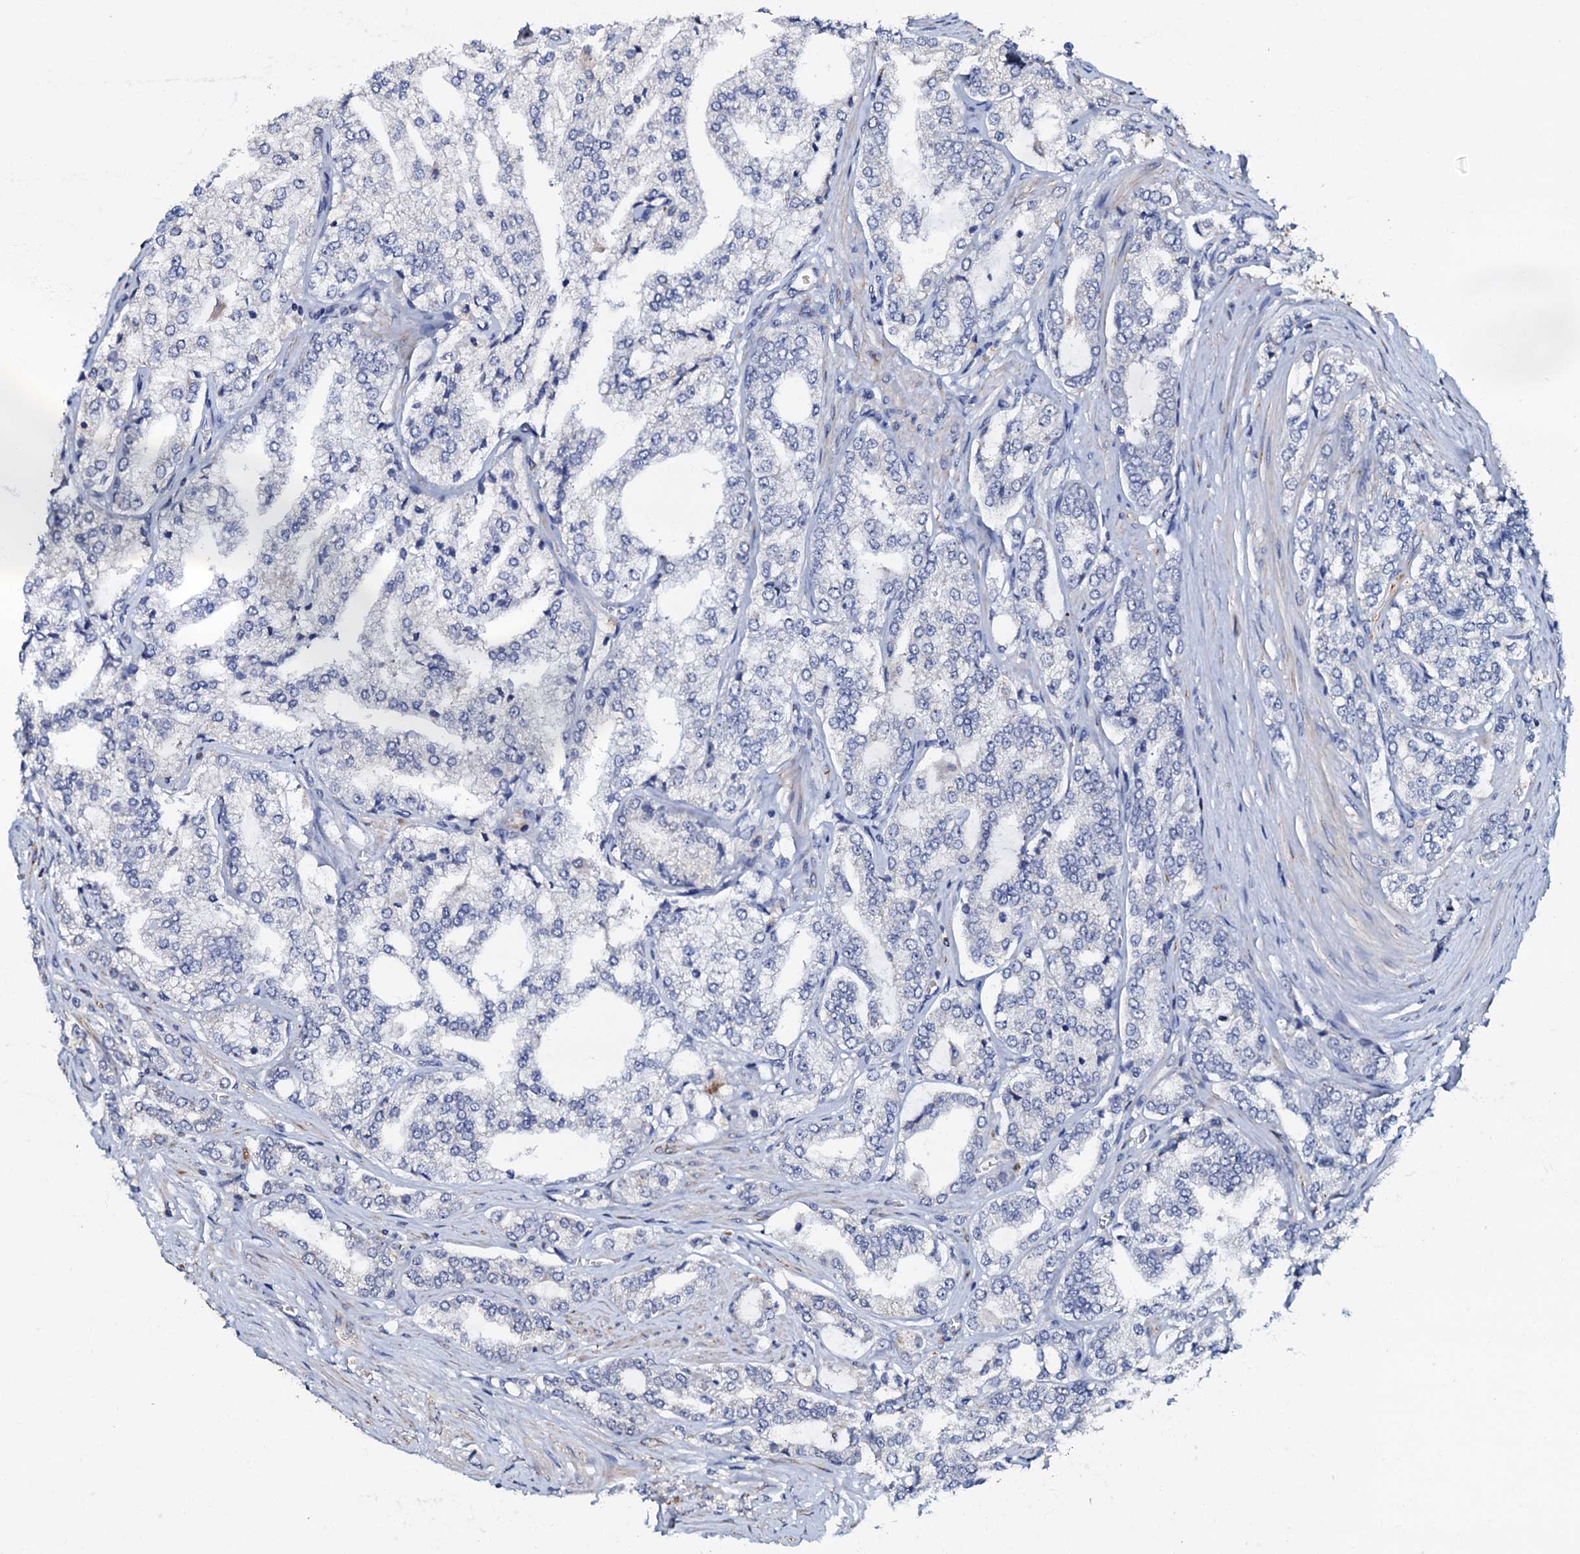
{"staining": {"intensity": "negative", "quantity": "none", "location": "none"}, "tissue": "prostate cancer", "cell_type": "Tumor cells", "image_type": "cancer", "snomed": [{"axis": "morphology", "description": "Adenocarcinoma, High grade"}, {"axis": "topography", "description": "Prostate"}], "caption": "The micrograph demonstrates no significant positivity in tumor cells of high-grade adenocarcinoma (prostate).", "gene": "CPNE2", "patient": {"sex": "male", "age": 64}}